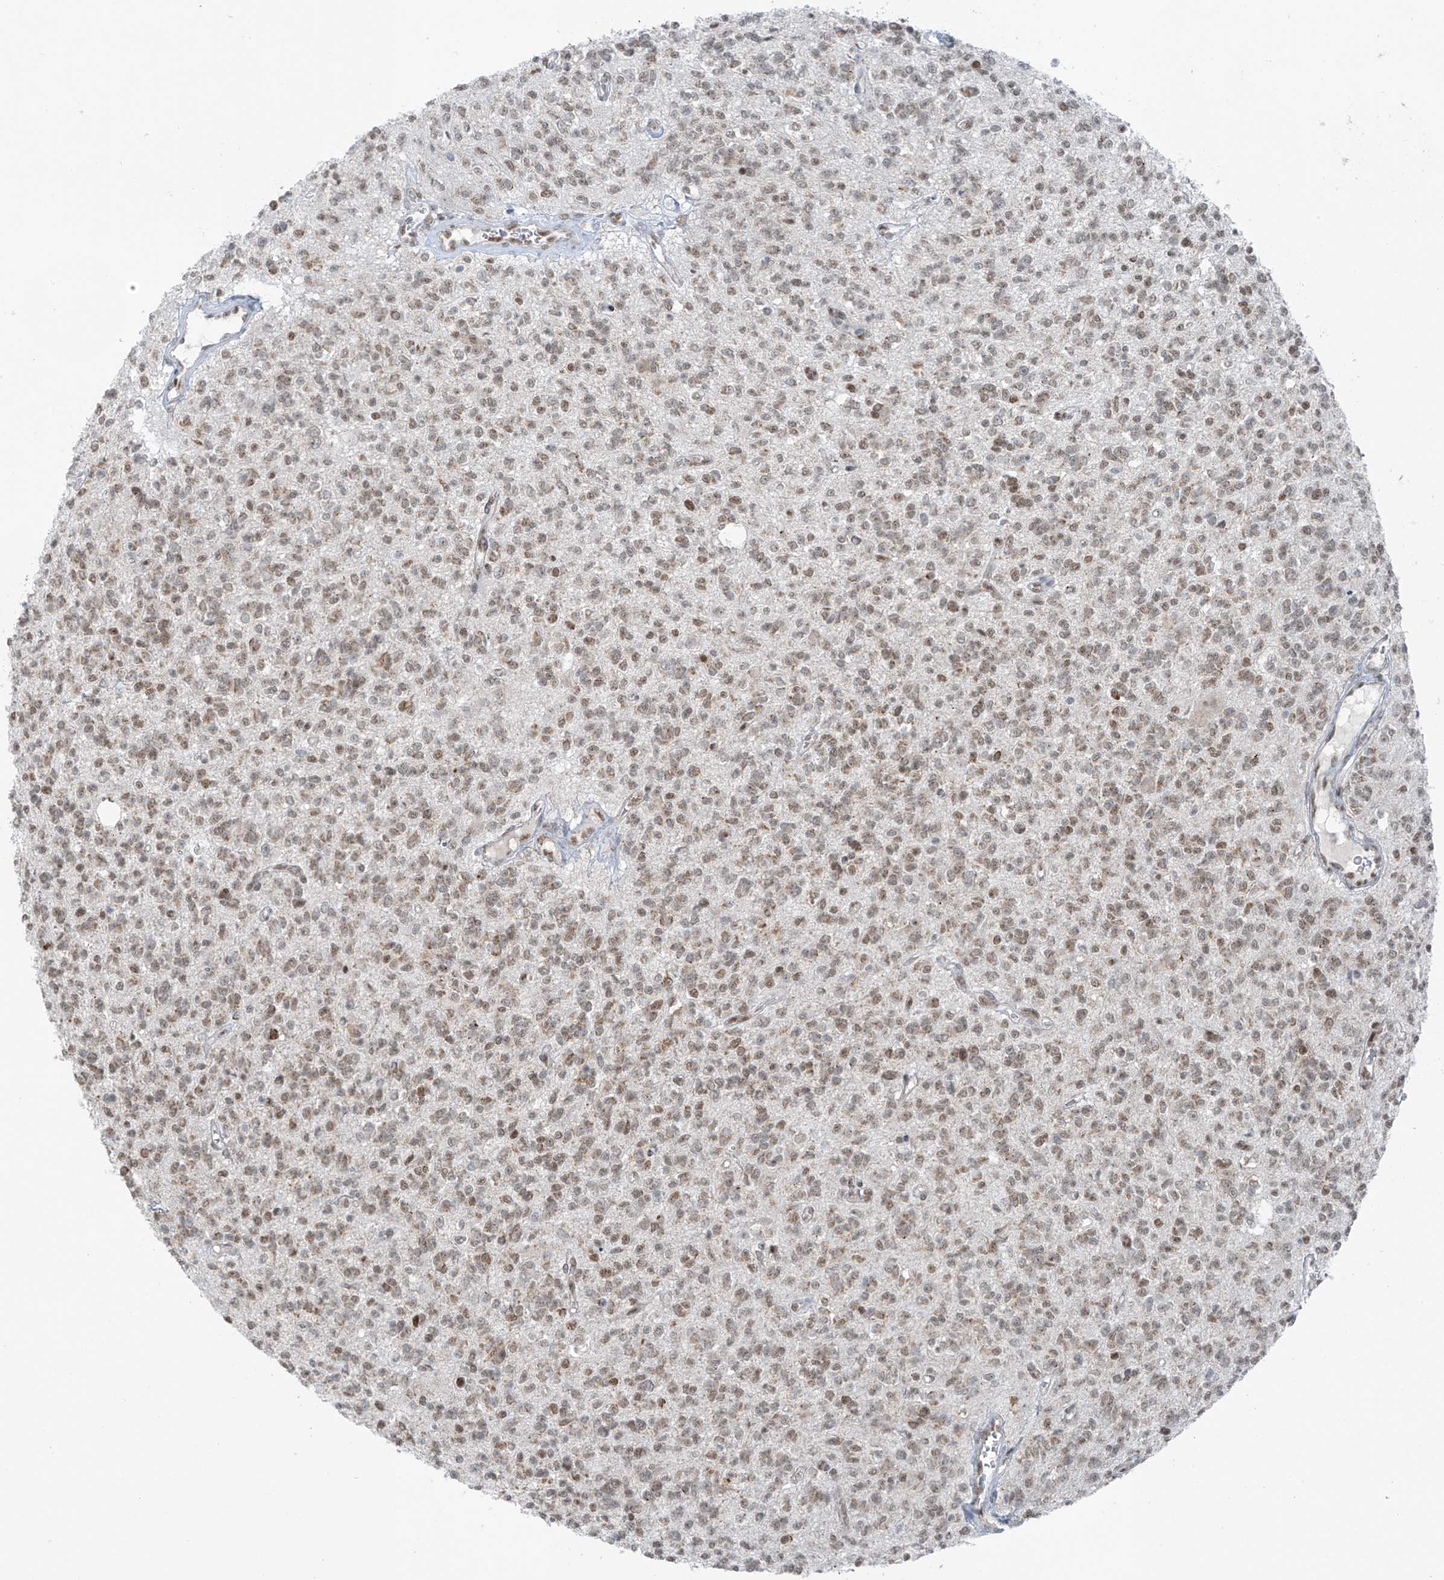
{"staining": {"intensity": "weak", "quantity": ">75%", "location": "nuclear"}, "tissue": "glioma", "cell_type": "Tumor cells", "image_type": "cancer", "snomed": [{"axis": "morphology", "description": "Glioma, malignant, High grade"}, {"axis": "topography", "description": "Brain"}], "caption": "Glioma tissue reveals weak nuclear staining in approximately >75% of tumor cells", "gene": "WRNIP1", "patient": {"sex": "male", "age": 34}}